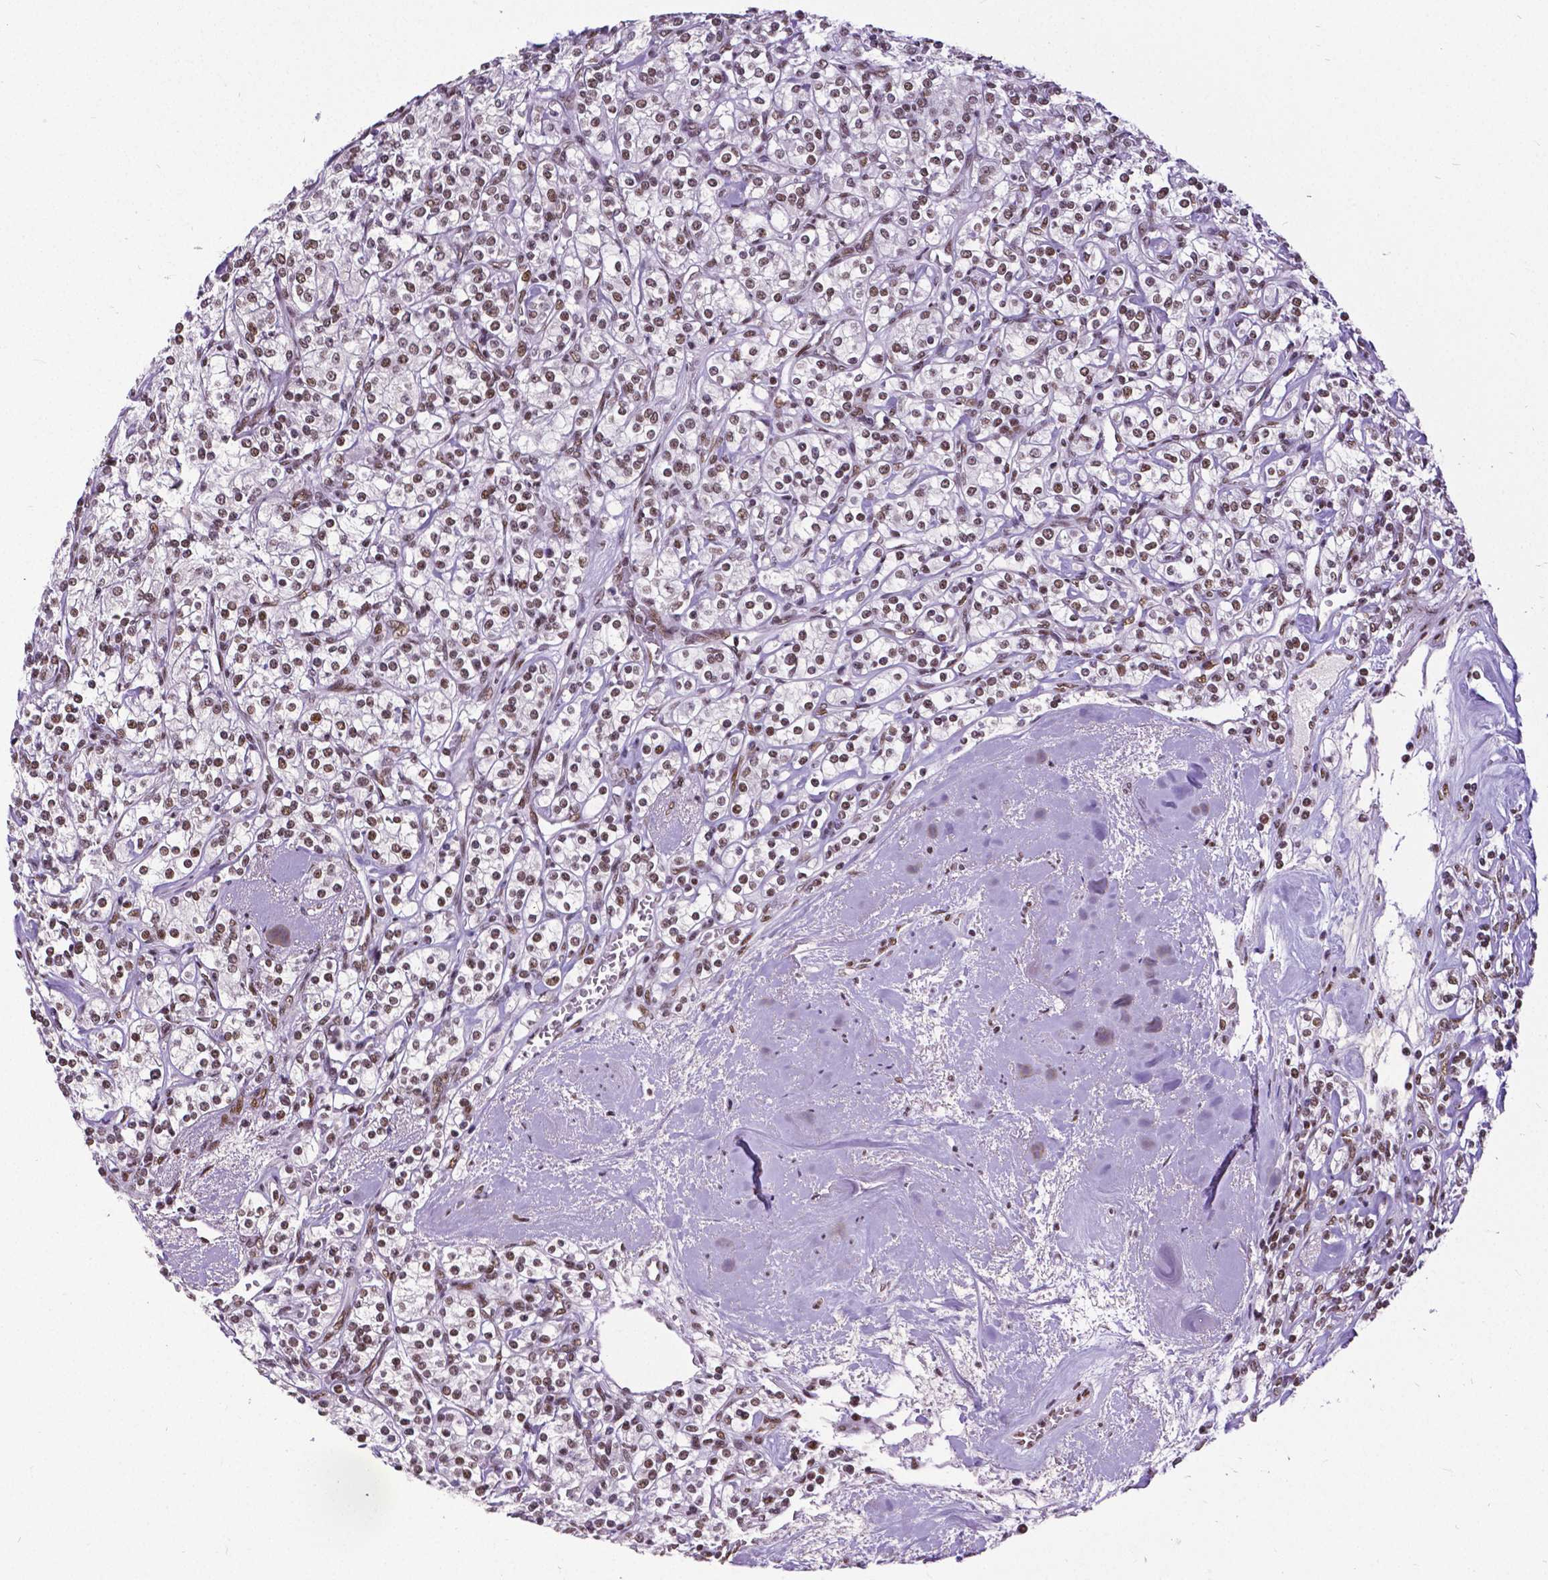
{"staining": {"intensity": "moderate", "quantity": ">75%", "location": "nuclear"}, "tissue": "renal cancer", "cell_type": "Tumor cells", "image_type": "cancer", "snomed": [{"axis": "morphology", "description": "Adenocarcinoma, NOS"}, {"axis": "topography", "description": "Kidney"}], "caption": "Immunohistochemical staining of human renal adenocarcinoma exhibits medium levels of moderate nuclear protein positivity in approximately >75% of tumor cells.", "gene": "REST", "patient": {"sex": "male", "age": 77}}